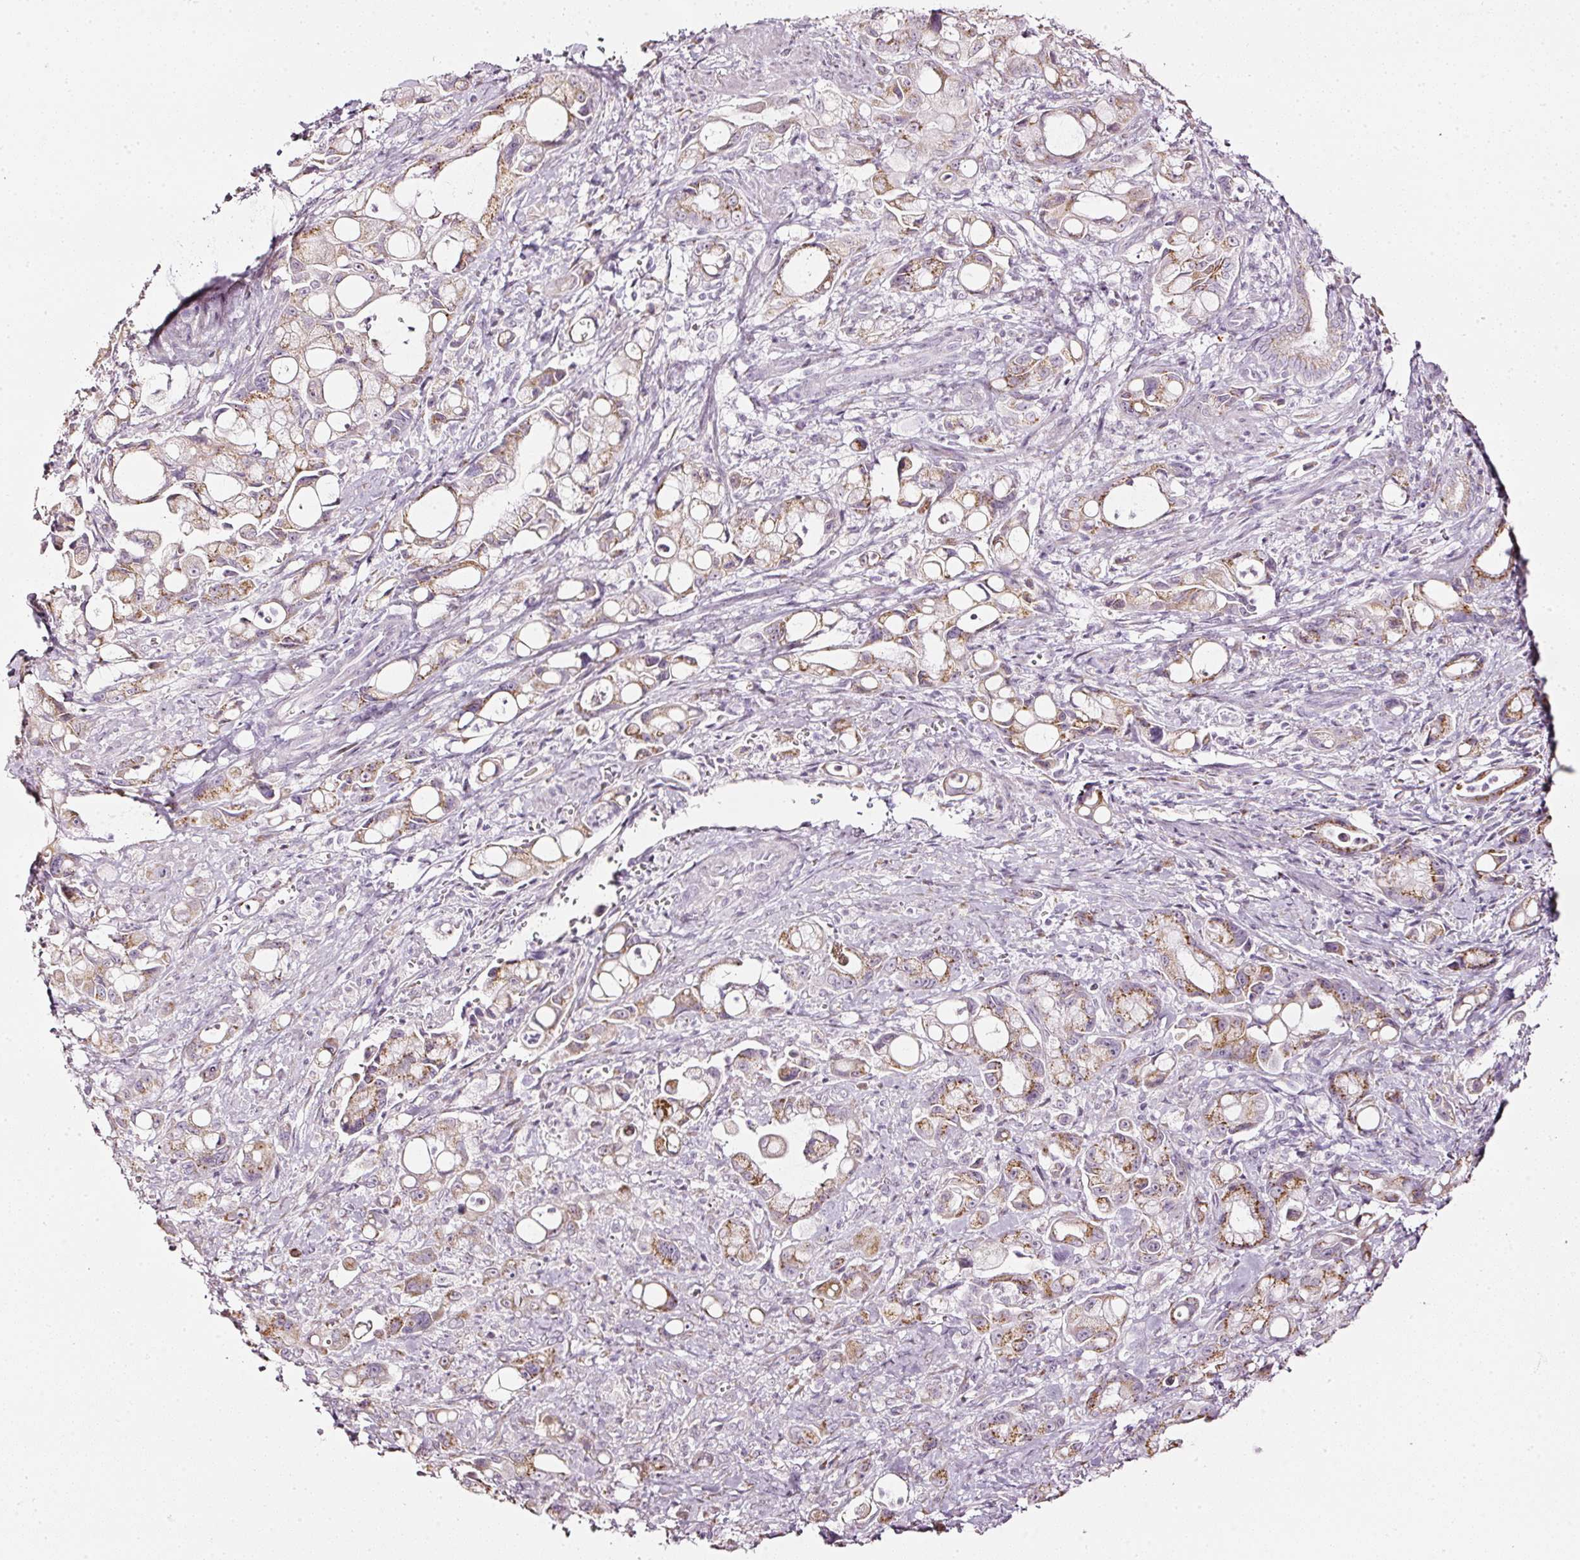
{"staining": {"intensity": "moderate", "quantity": "25%-75%", "location": "cytoplasmic/membranous"}, "tissue": "pancreatic cancer", "cell_type": "Tumor cells", "image_type": "cancer", "snomed": [{"axis": "morphology", "description": "Adenocarcinoma, NOS"}, {"axis": "topography", "description": "Pancreas"}], "caption": "The micrograph displays staining of adenocarcinoma (pancreatic), revealing moderate cytoplasmic/membranous protein staining (brown color) within tumor cells. Nuclei are stained in blue.", "gene": "SDF4", "patient": {"sex": "male", "age": 68}}